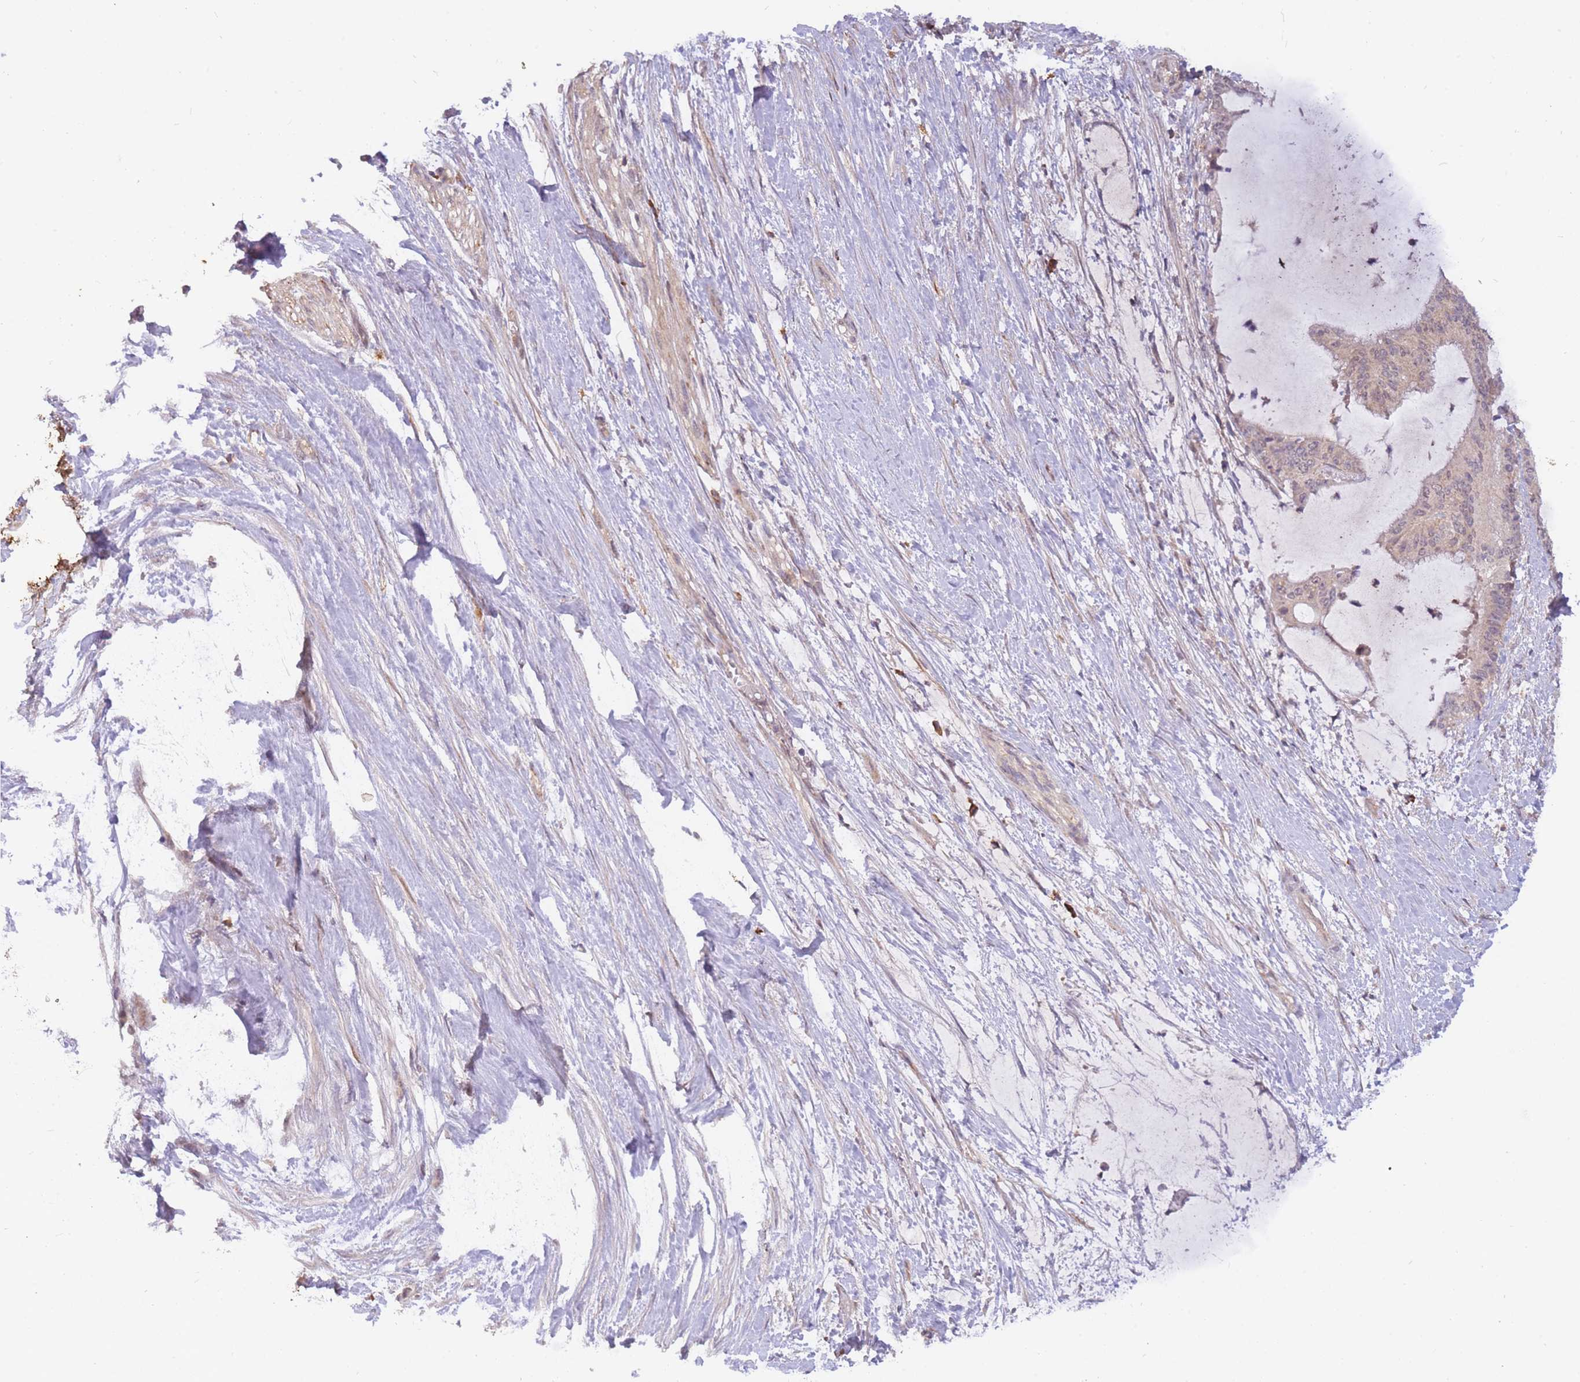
{"staining": {"intensity": "weak", "quantity": "25%-75%", "location": "cytoplasmic/membranous,nuclear"}, "tissue": "liver cancer", "cell_type": "Tumor cells", "image_type": "cancer", "snomed": [{"axis": "morphology", "description": "Normal tissue, NOS"}, {"axis": "morphology", "description": "Cholangiocarcinoma"}, {"axis": "topography", "description": "Liver"}, {"axis": "topography", "description": "Peripheral nerve tissue"}], "caption": "Immunohistochemistry histopathology image of neoplastic tissue: cholangiocarcinoma (liver) stained using immunohistochemistry (IHC) demonstrates low levels of weak protein expression localized specifically in the cytoplasmic/membranous and nuclear of tumor cells, appearing as a cytoplasmic/membranous and nuclear brown color.", "gene": "SMC6", "patient": {"sex": "female", "age": 73}}